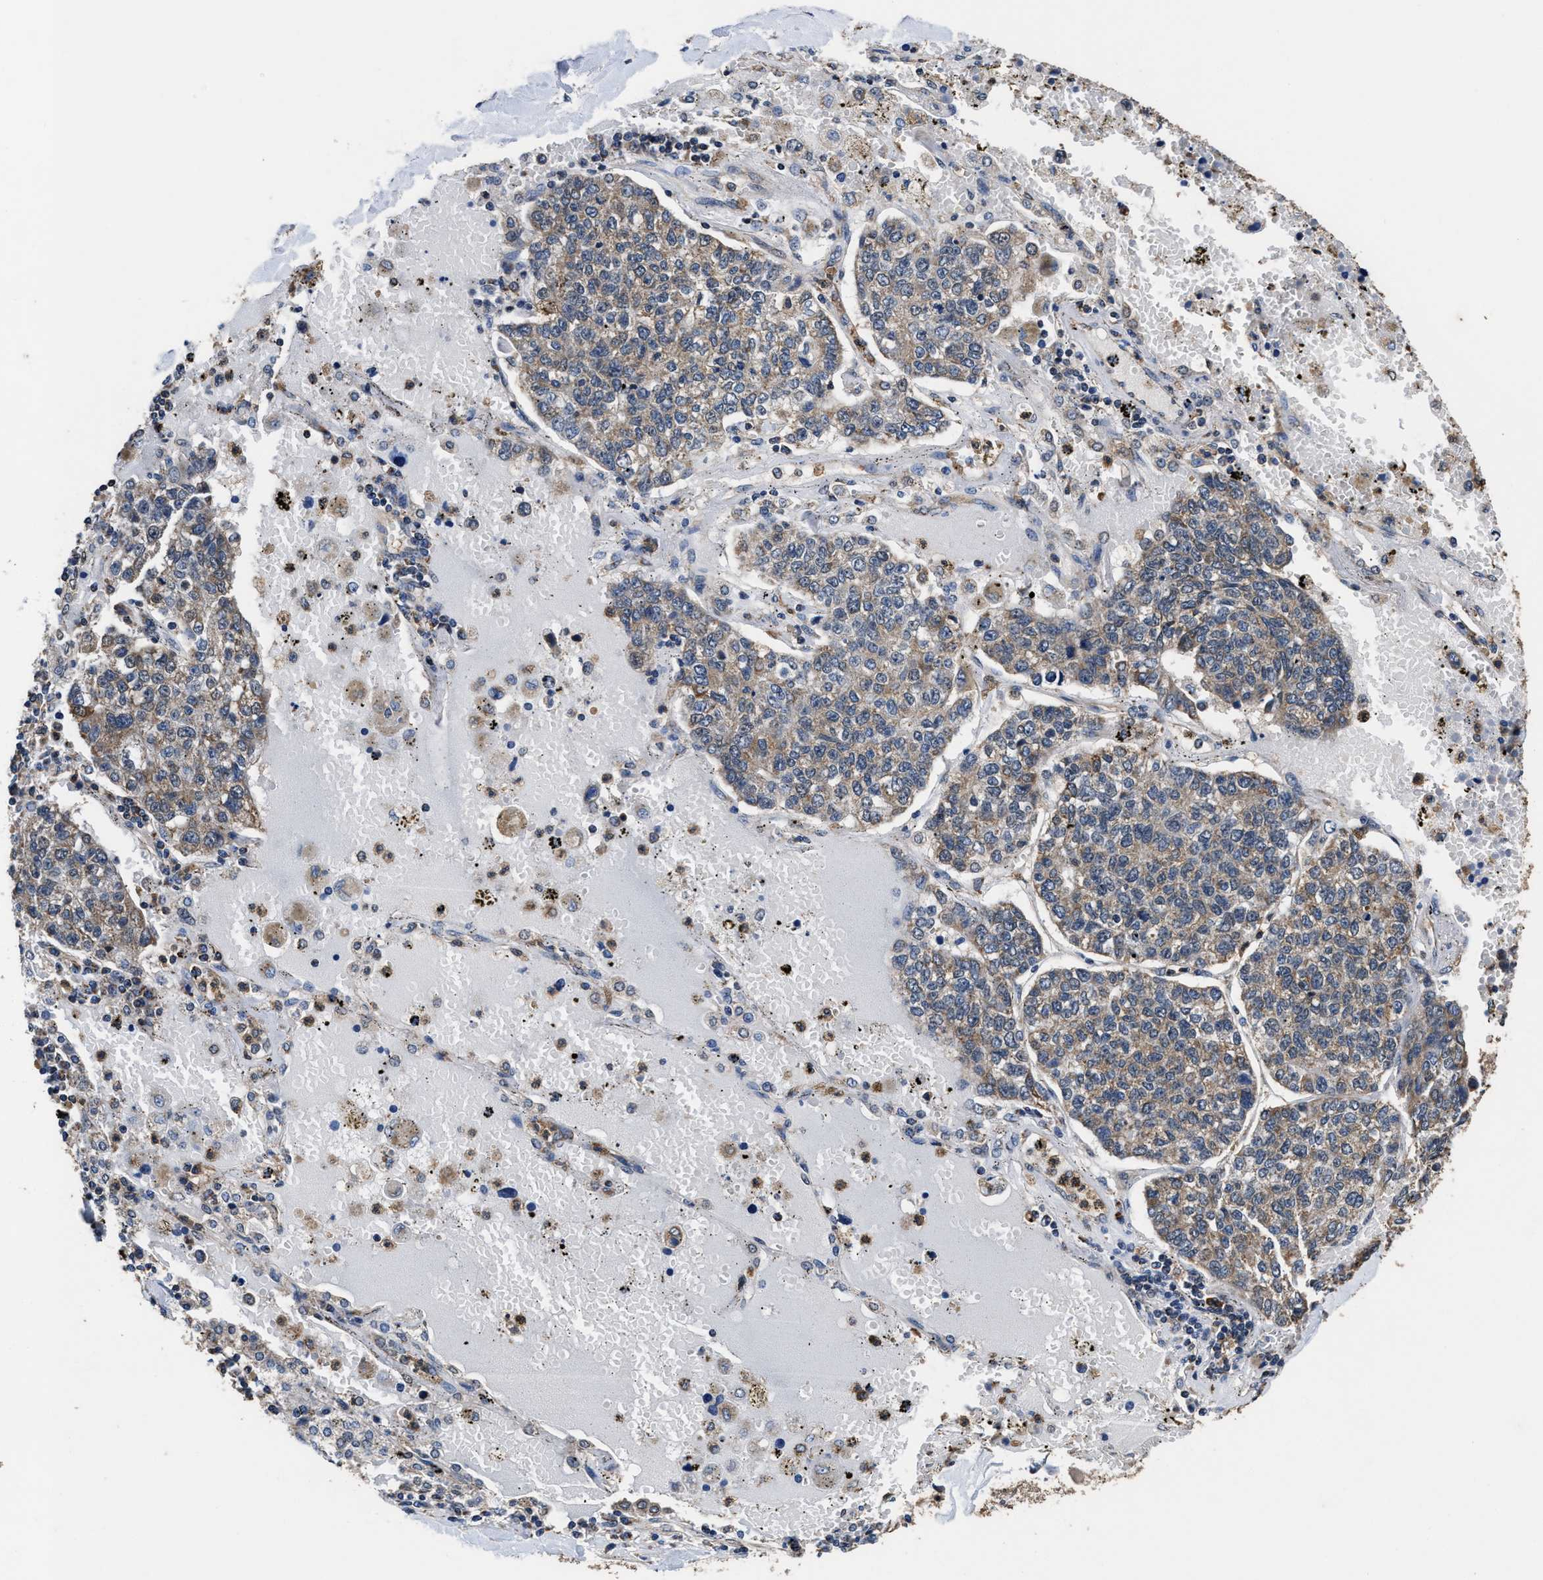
{"staining": {"intensity": "weak", "quantity": "25%-75%", "location": "cytoplasmic/membranous"}, "tissue": "lung cancer", "cell_type": "Tumor cells", "image_type": "cancer", "snomed": [{"axis": "morphology", "description": "Adenocarcinoma, NOS"}, {"axis": "topography", "description": "Lung"}], "caption": "Lung cancer was stained to show a protein in brown. There is low levels of weak cytoplasmic/membranous expression in about 25%-75% of tumor cells.", "gene": "ACLY", "patient": {"sex": "male", "age": 49}}